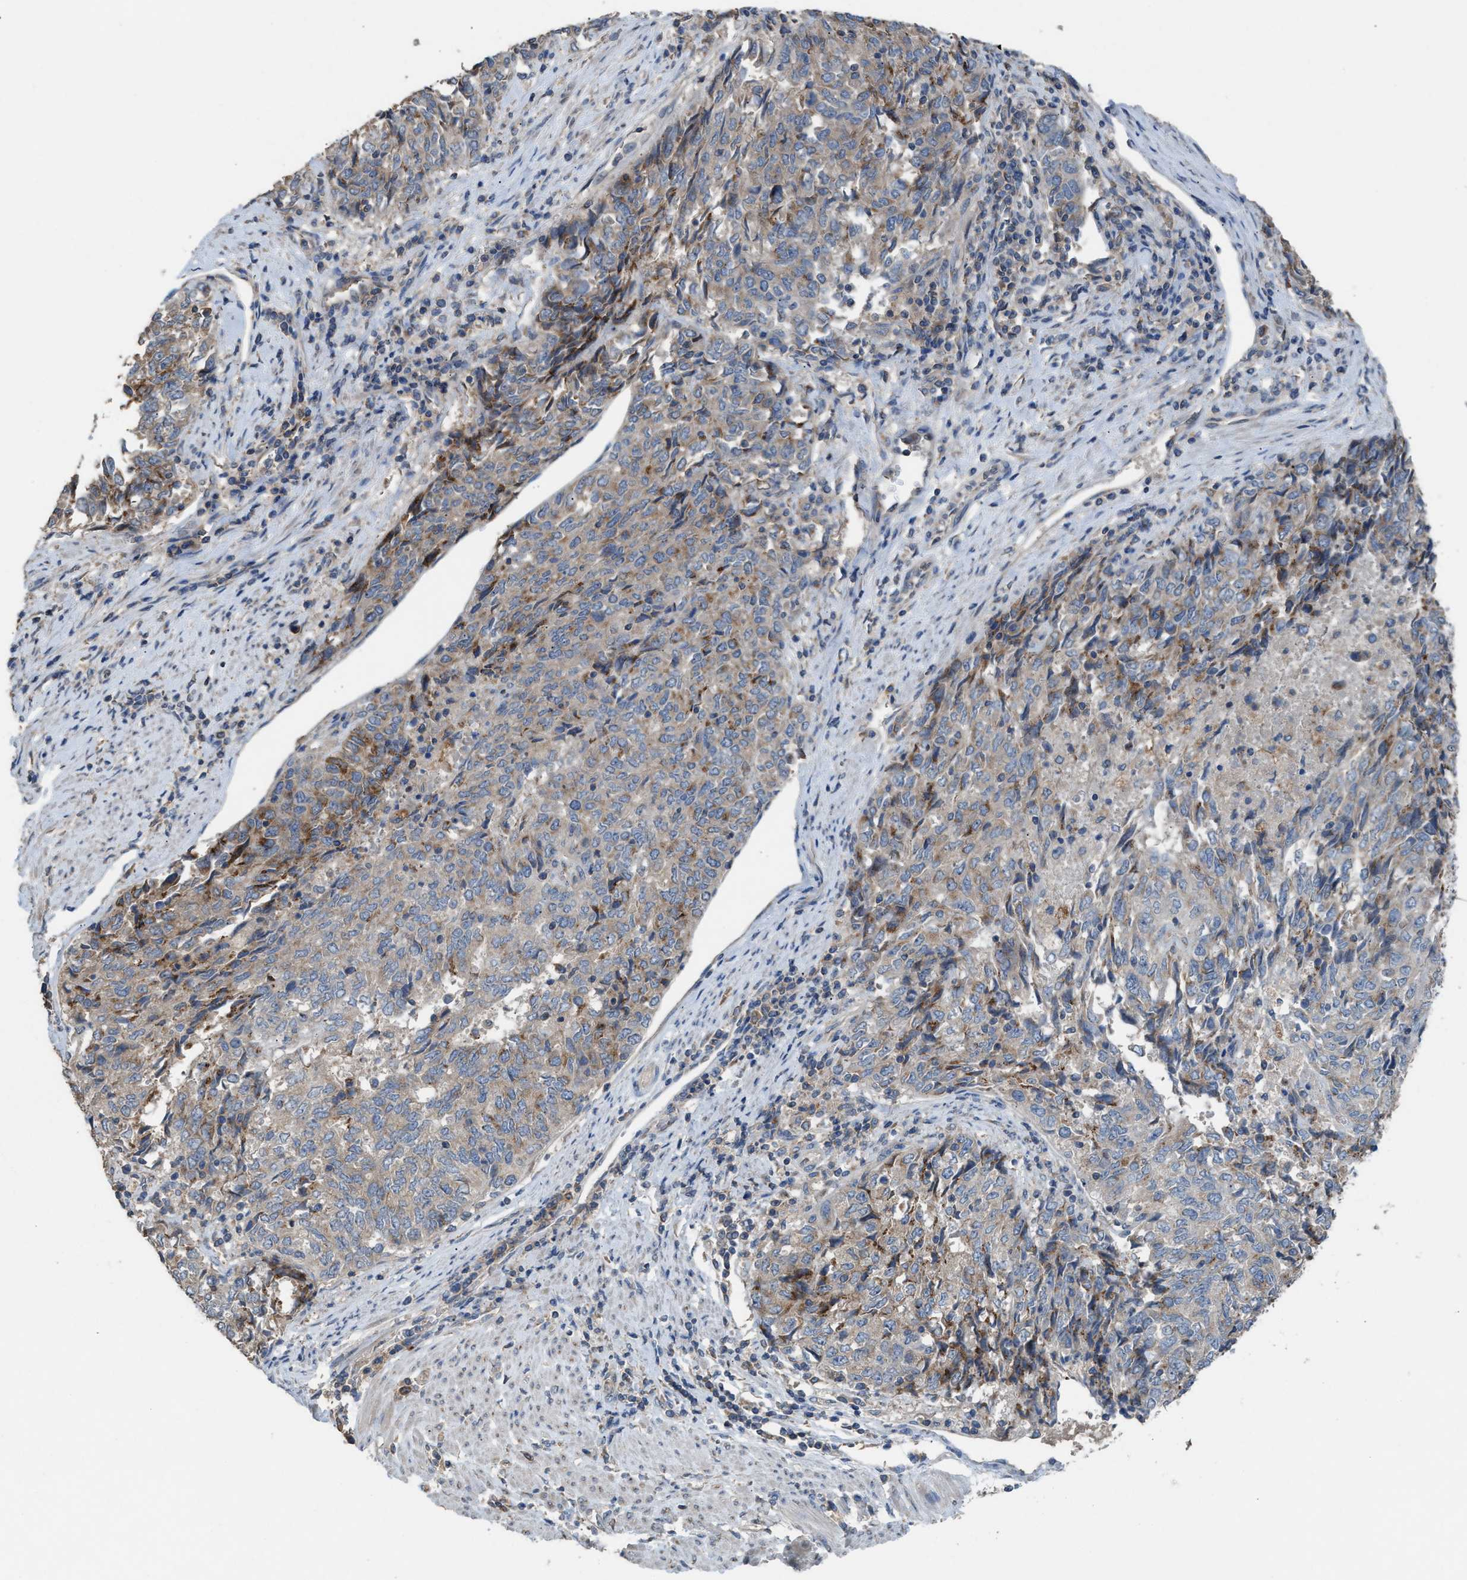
{"staining": {"intensity": "weak", "quantity": "<25%", "location": "cytoplasmic/membranous"}, "tissue": "endometrial cancer", "cell_type": "Tumor cells", "image_type": "cancer", "snomed": [{"axis": "morphology", "description": "Adenocarcinoma, NOS"}, {"axis": "topography", "description": "Endometrium"}], "caption": "The IHC histopathology image has no significant expression in tumor cells of endometrial cancer (adenocarcinoma) tissue.", "gene": "TPK1", "patient": {"sex": "female", "age": 80}}